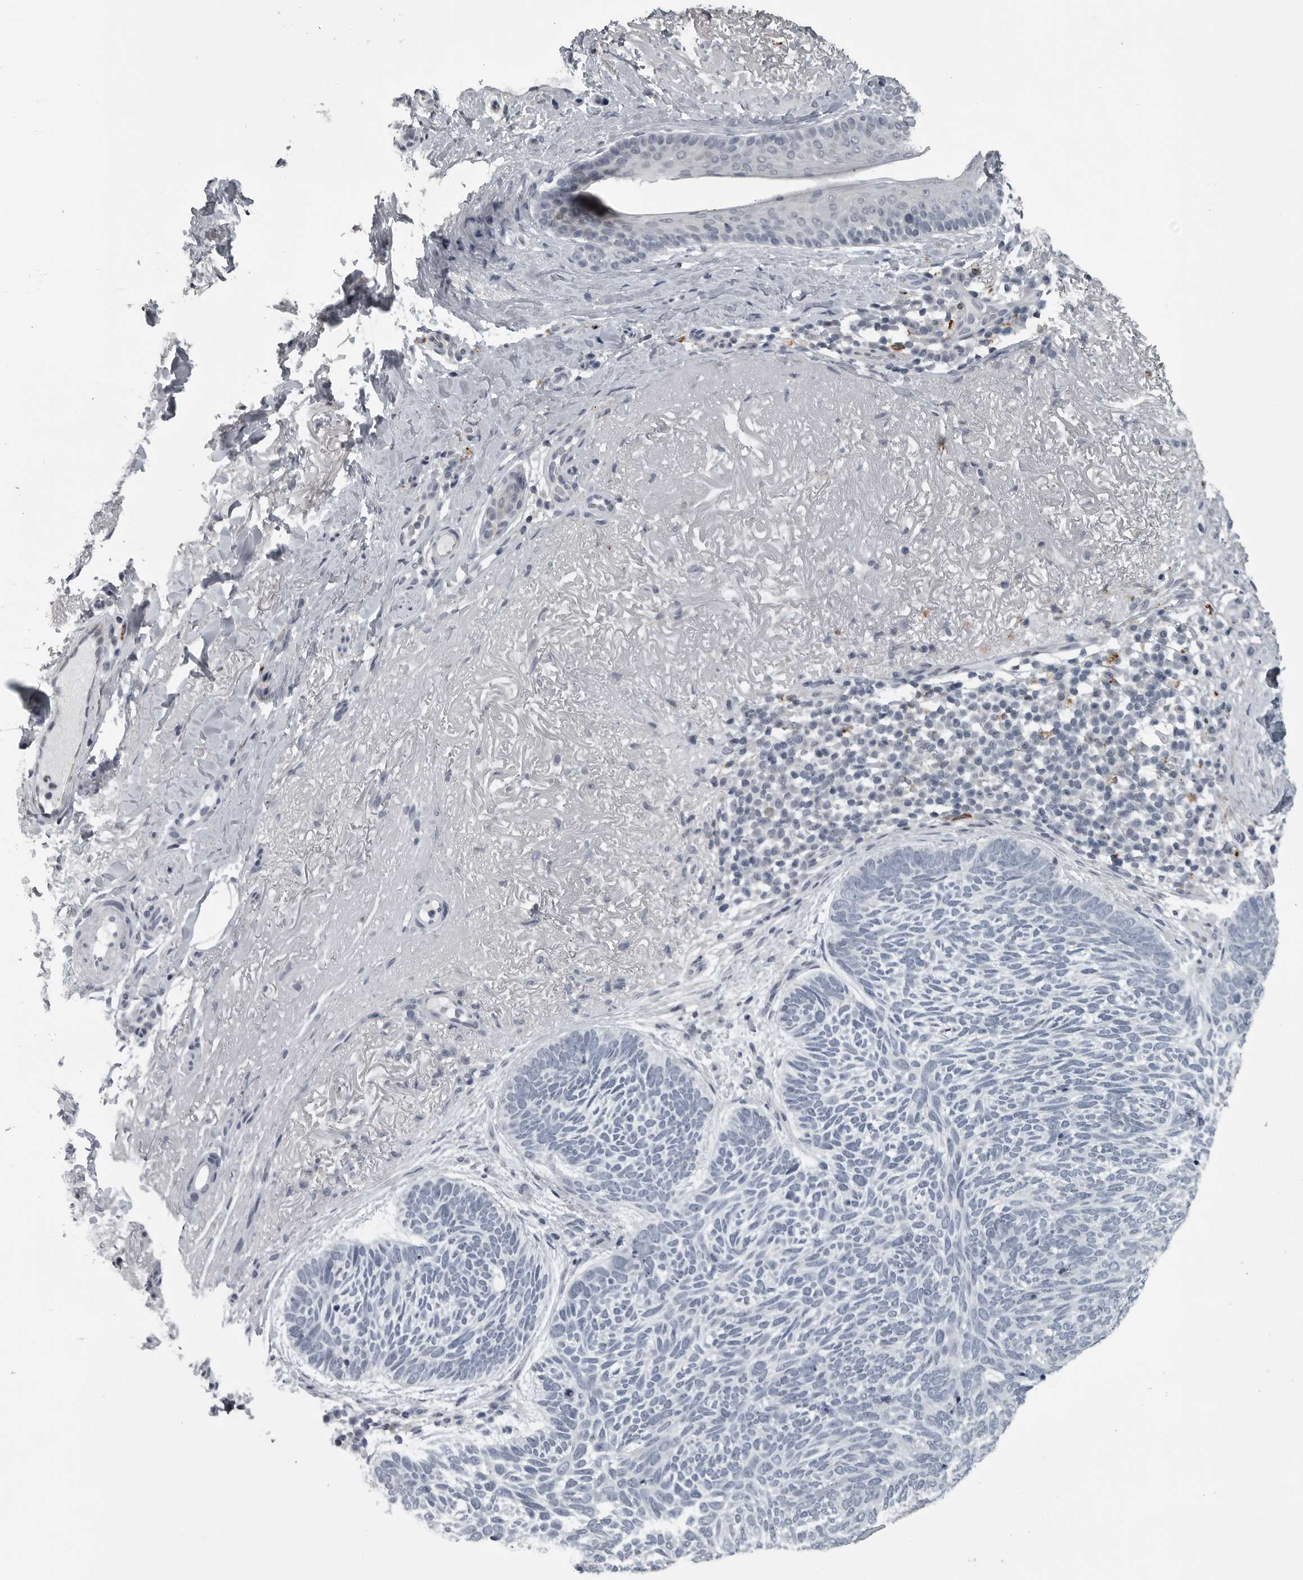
{"staining": {"intensity": "negative", "quantity": "none", "location": "none"}, "tissue": "skin cancer", "cell_type": "Tumor cells", "image_type": "cancer", "snomed": [{"axis": "morphology", "description": "Basal cell carcinoma"}, {"axis": "topography", "description": "Skin"}], "caption": "Photomicrograph shows no protein positivity in tumor cells of skin basal cell carcinoma tissue.", "gene": "LYSMD1", "patient": {"sex": "female", "age": 85}}